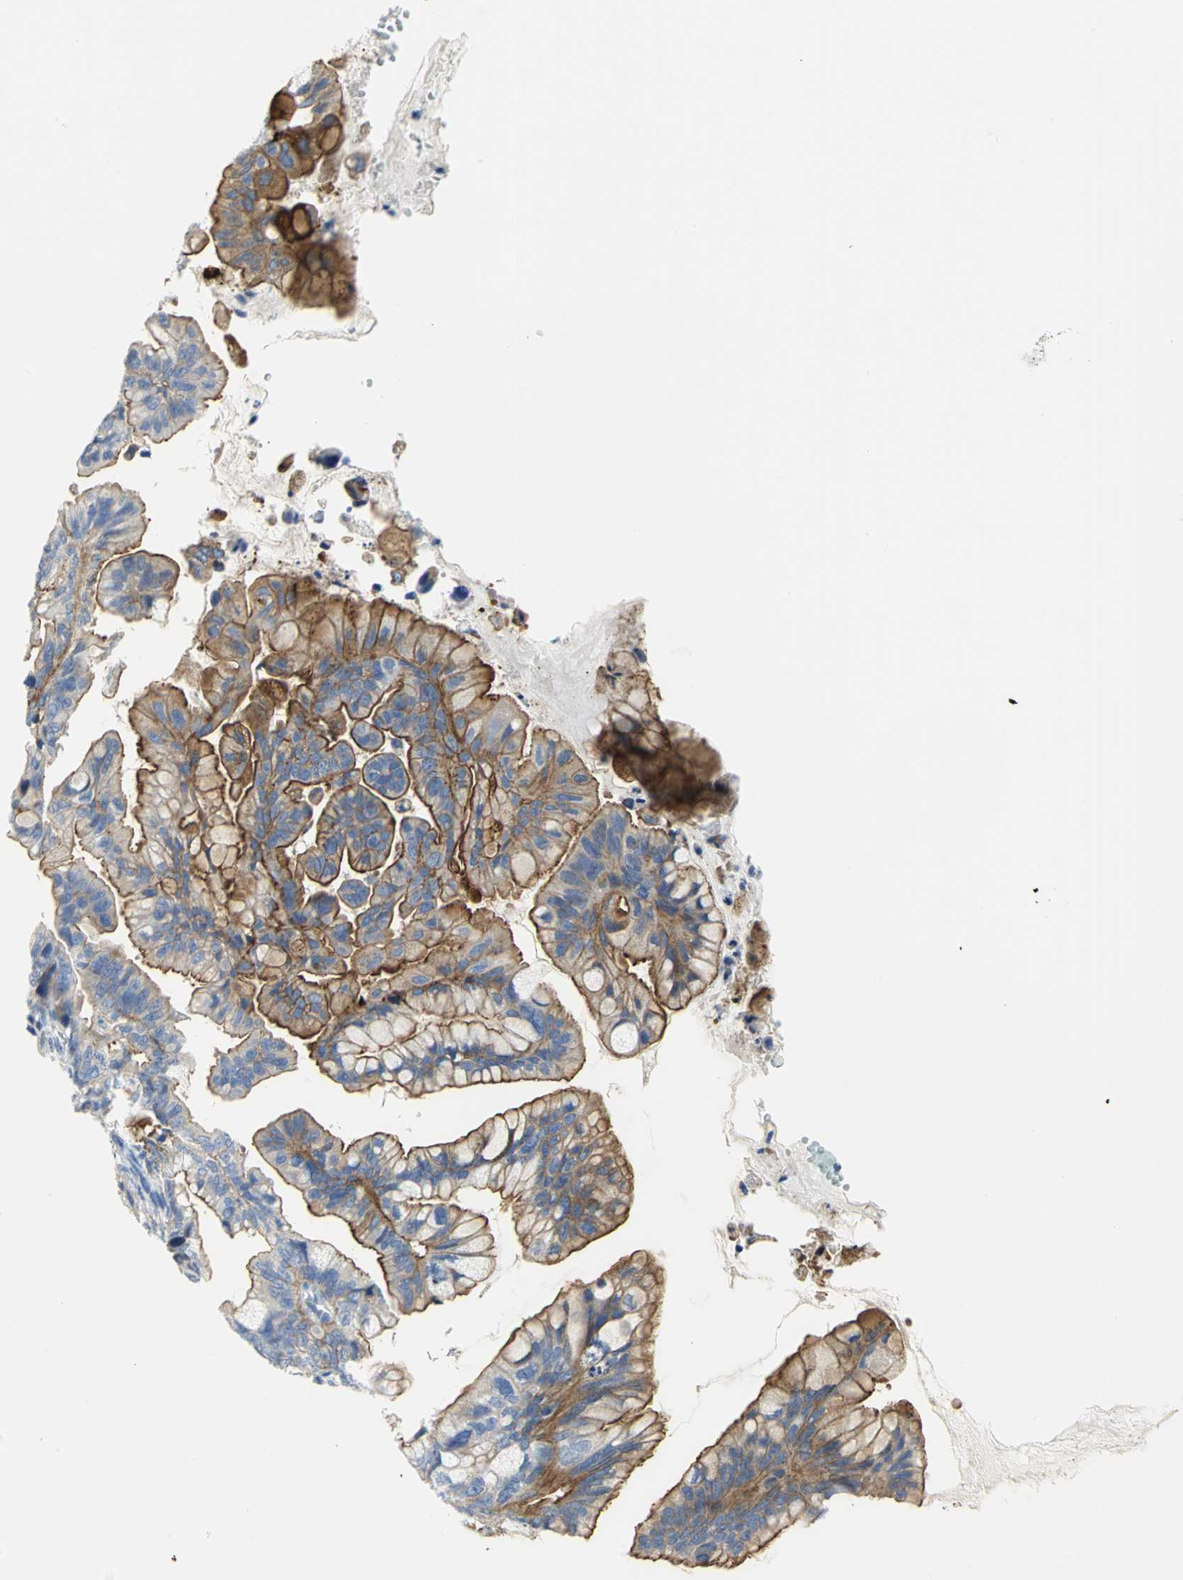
{"staining": {"intensity": "strong", "quantity": ">75%", "location": "cytoplasmic/membranous"}, "tissue": "ovarian cancer", "cell_type": "Tumor cells", "image_type": "cancer", "snomed": [{"axis": "morphology", "description": "Cystadenocarcinoma, mucinous, NOS"}, {"axis": "topography", "description": "Ovary"}], "caption": "Immunohistochemical staining of mucinous cystadenocarcinoma (ovarian) displays strong cytoplasmic/membranous protein expression in about >75% of tumor cells.", "gene": "FLNB", "patient": {"sex": "female", "age": 36}}